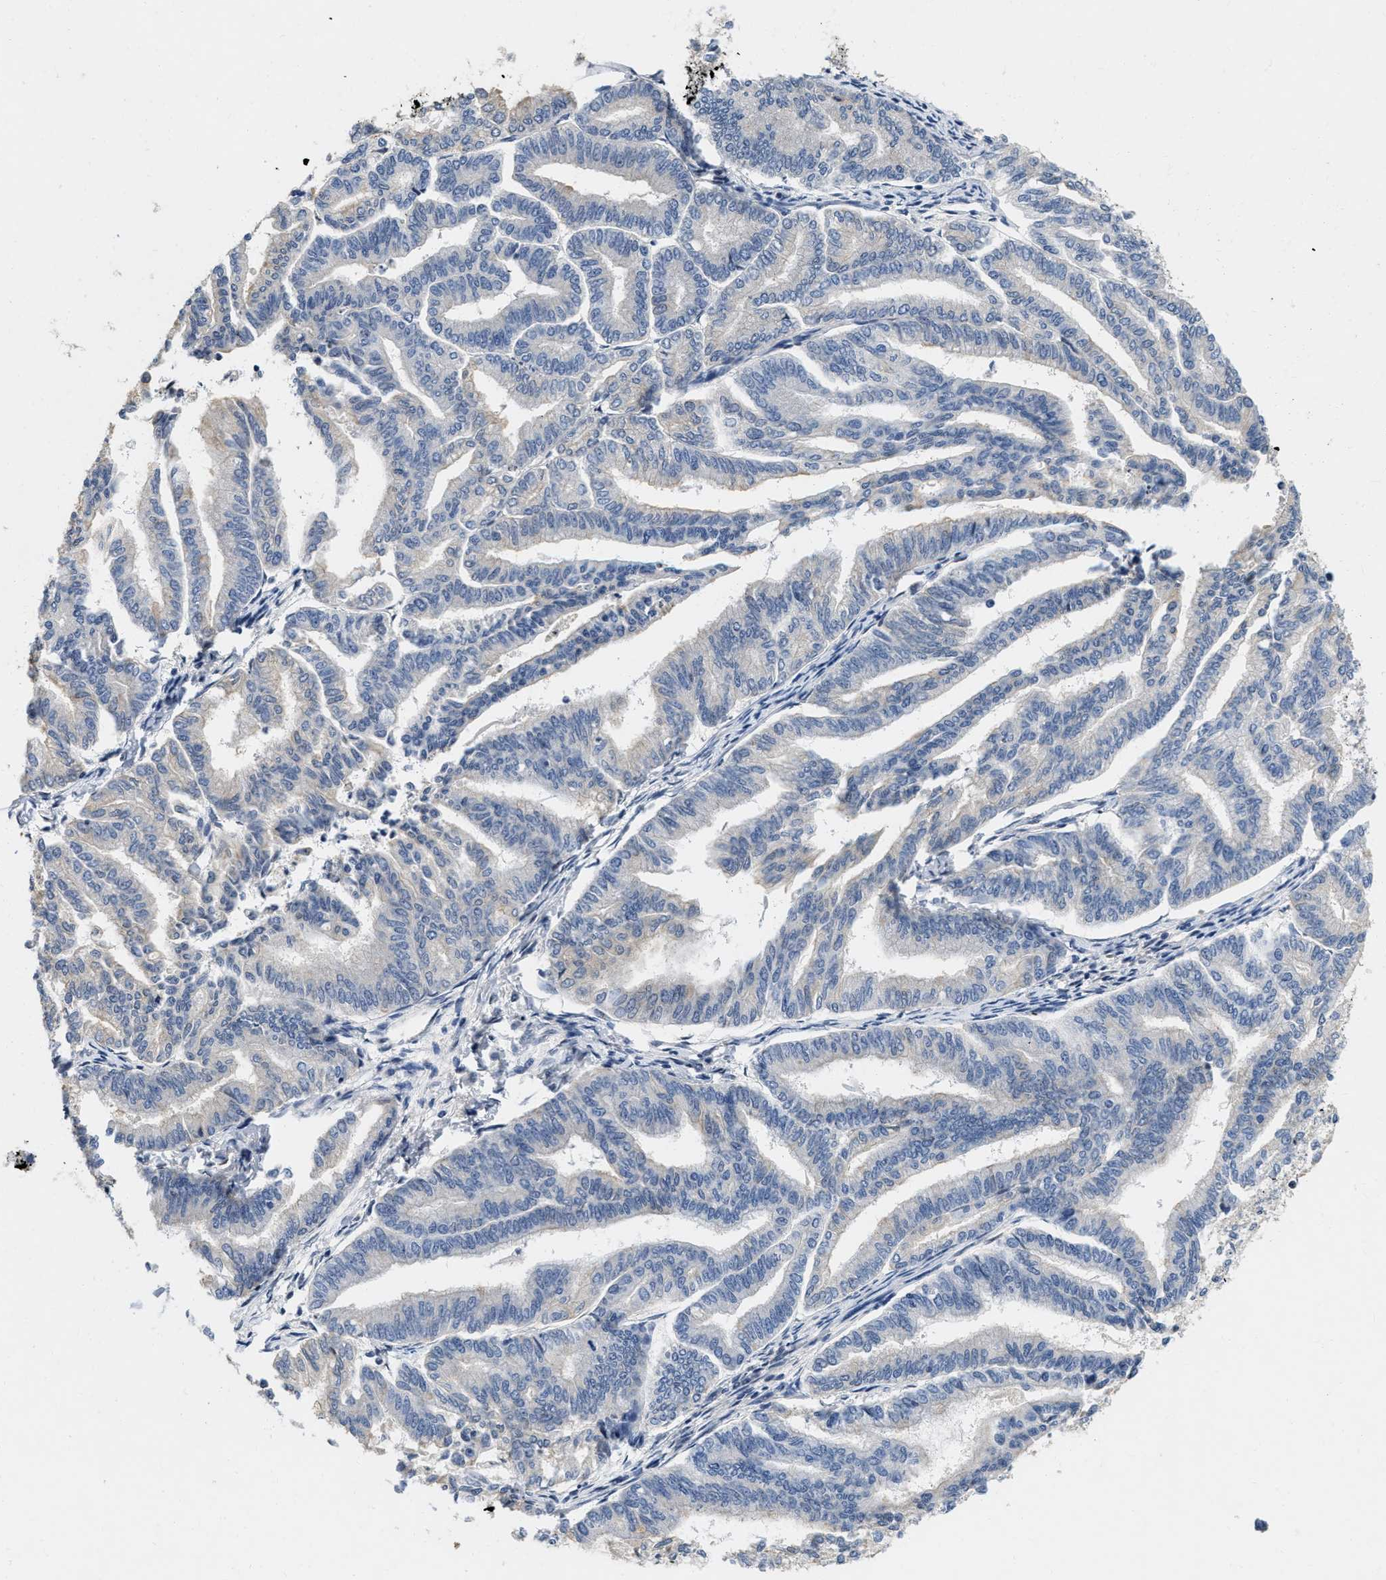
{"staining": {"intensity": "negative", "quantity": "none", "location": "none"}, "tissue": "endometrial cancer", "cell_type": "Tumor cells", "image_type": "cancer", "snomed": [{"axis": "morphology", "description": "Adenocarcinoma, NOS"}, {"axis": "topography", "description": "Endometrium"}], "caption": "An image of human adenocarcinoma (endometrial) is negative for staining in tumor cells. (DAB (3,3'-diaminobenzidine) IHC visualized using brightfield microscopy, high magnification).", "gene": "VIP", "patient": {"sex": "female", "age": 79}}